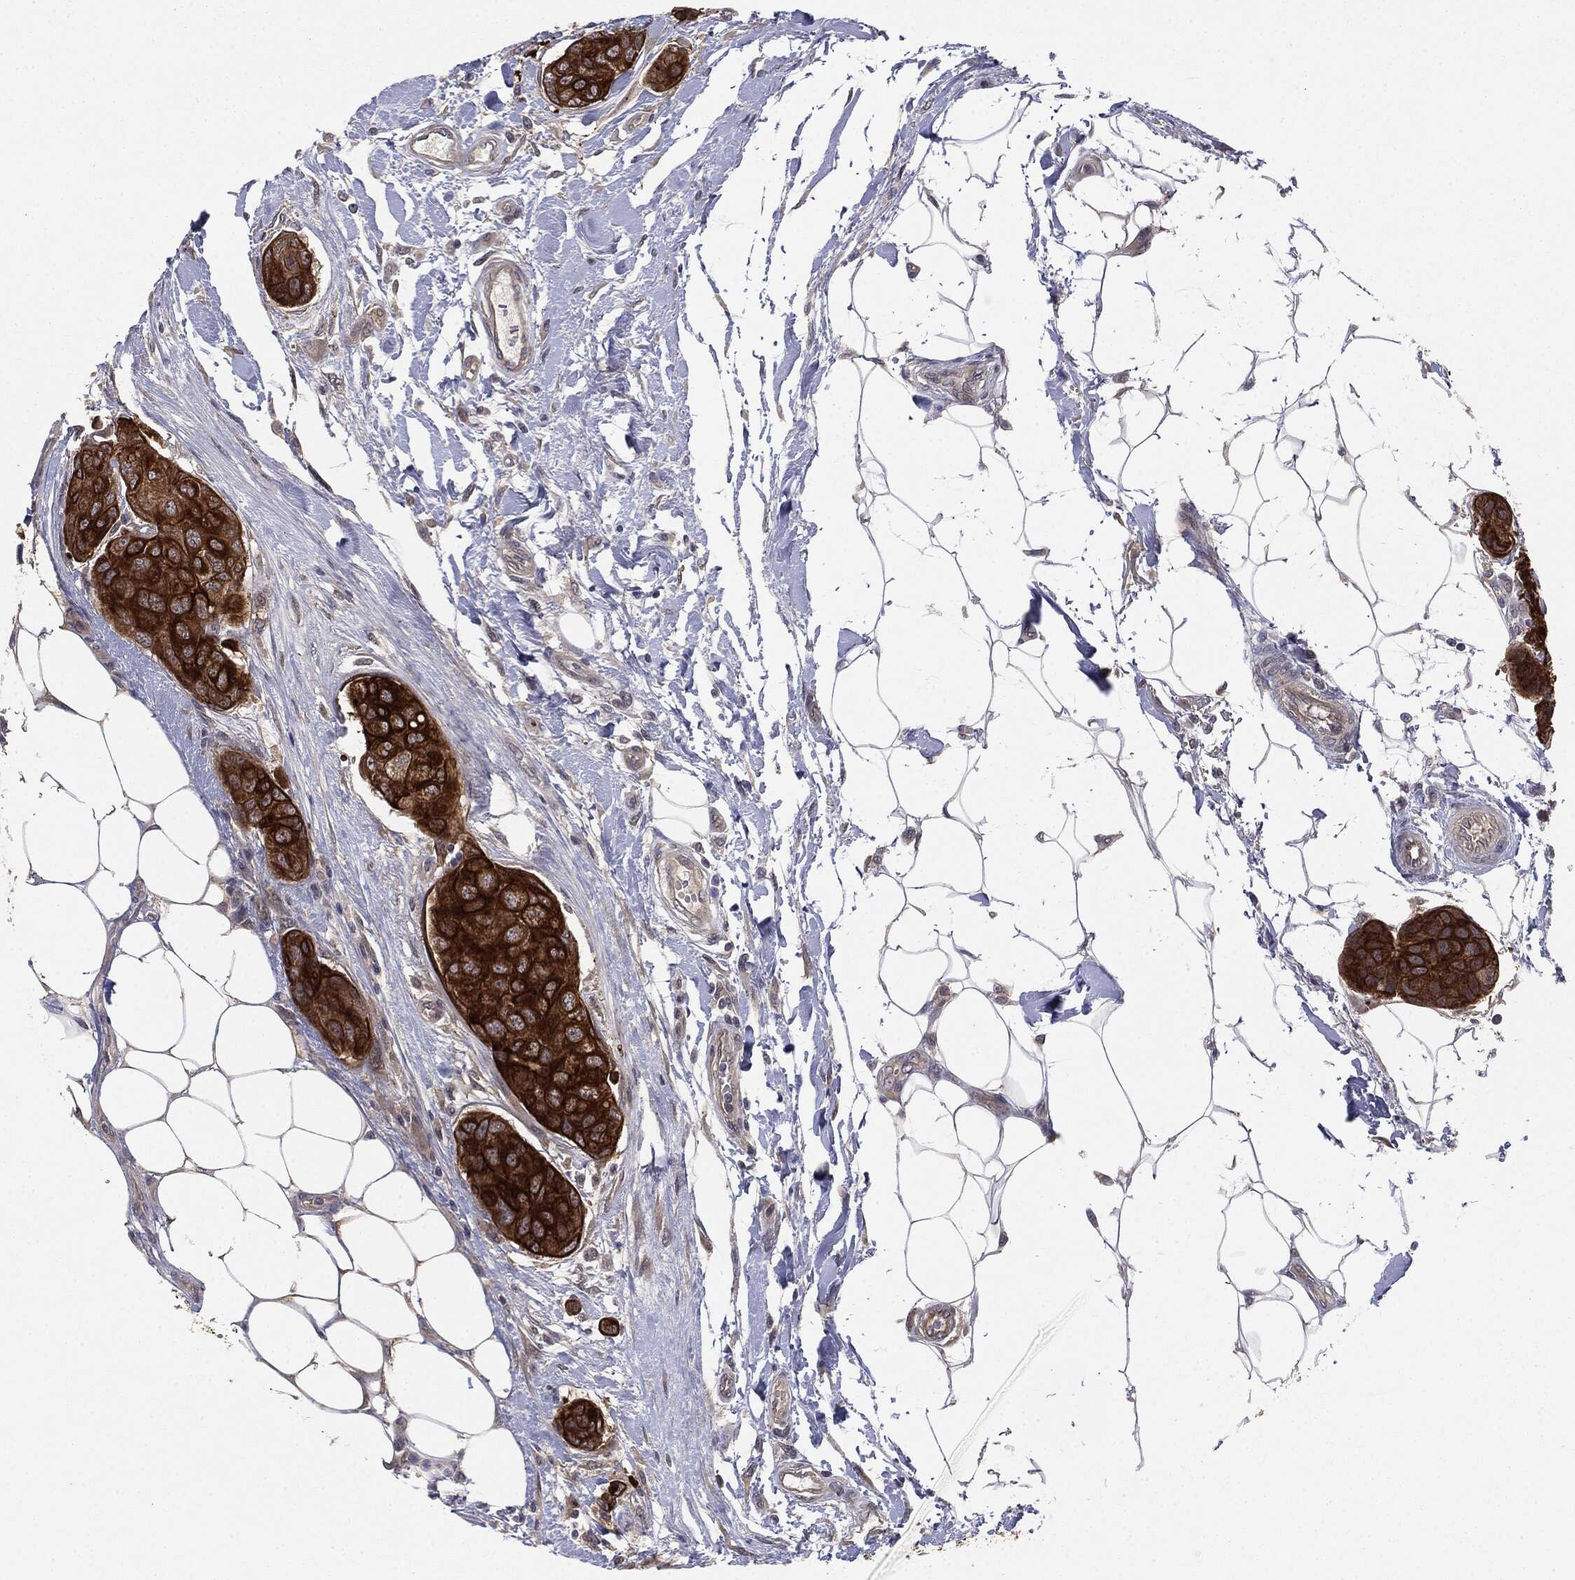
{"staining": {"intensity": "strong", "quantity": ">75%", "location": "cytoplasmic/membranous"}, "tissue": "breast cancer", "cell_type": "Tumor cells", "image_type": "cancer", "snomed": [{"axis": "morphology", "description": "Duct carcinoma"}, {"axis": "topography", "description": "Breast"}, {"axis": "topography", "description": "Lymph node"}], "caption": "Immunohistochemical staining of human breast cancer displays strong cytoplasmic/membranous protein expression in approximately >75% of tumor cells.", "gene": "KRT7", "patient": {"sex": "female", "age": 80}}